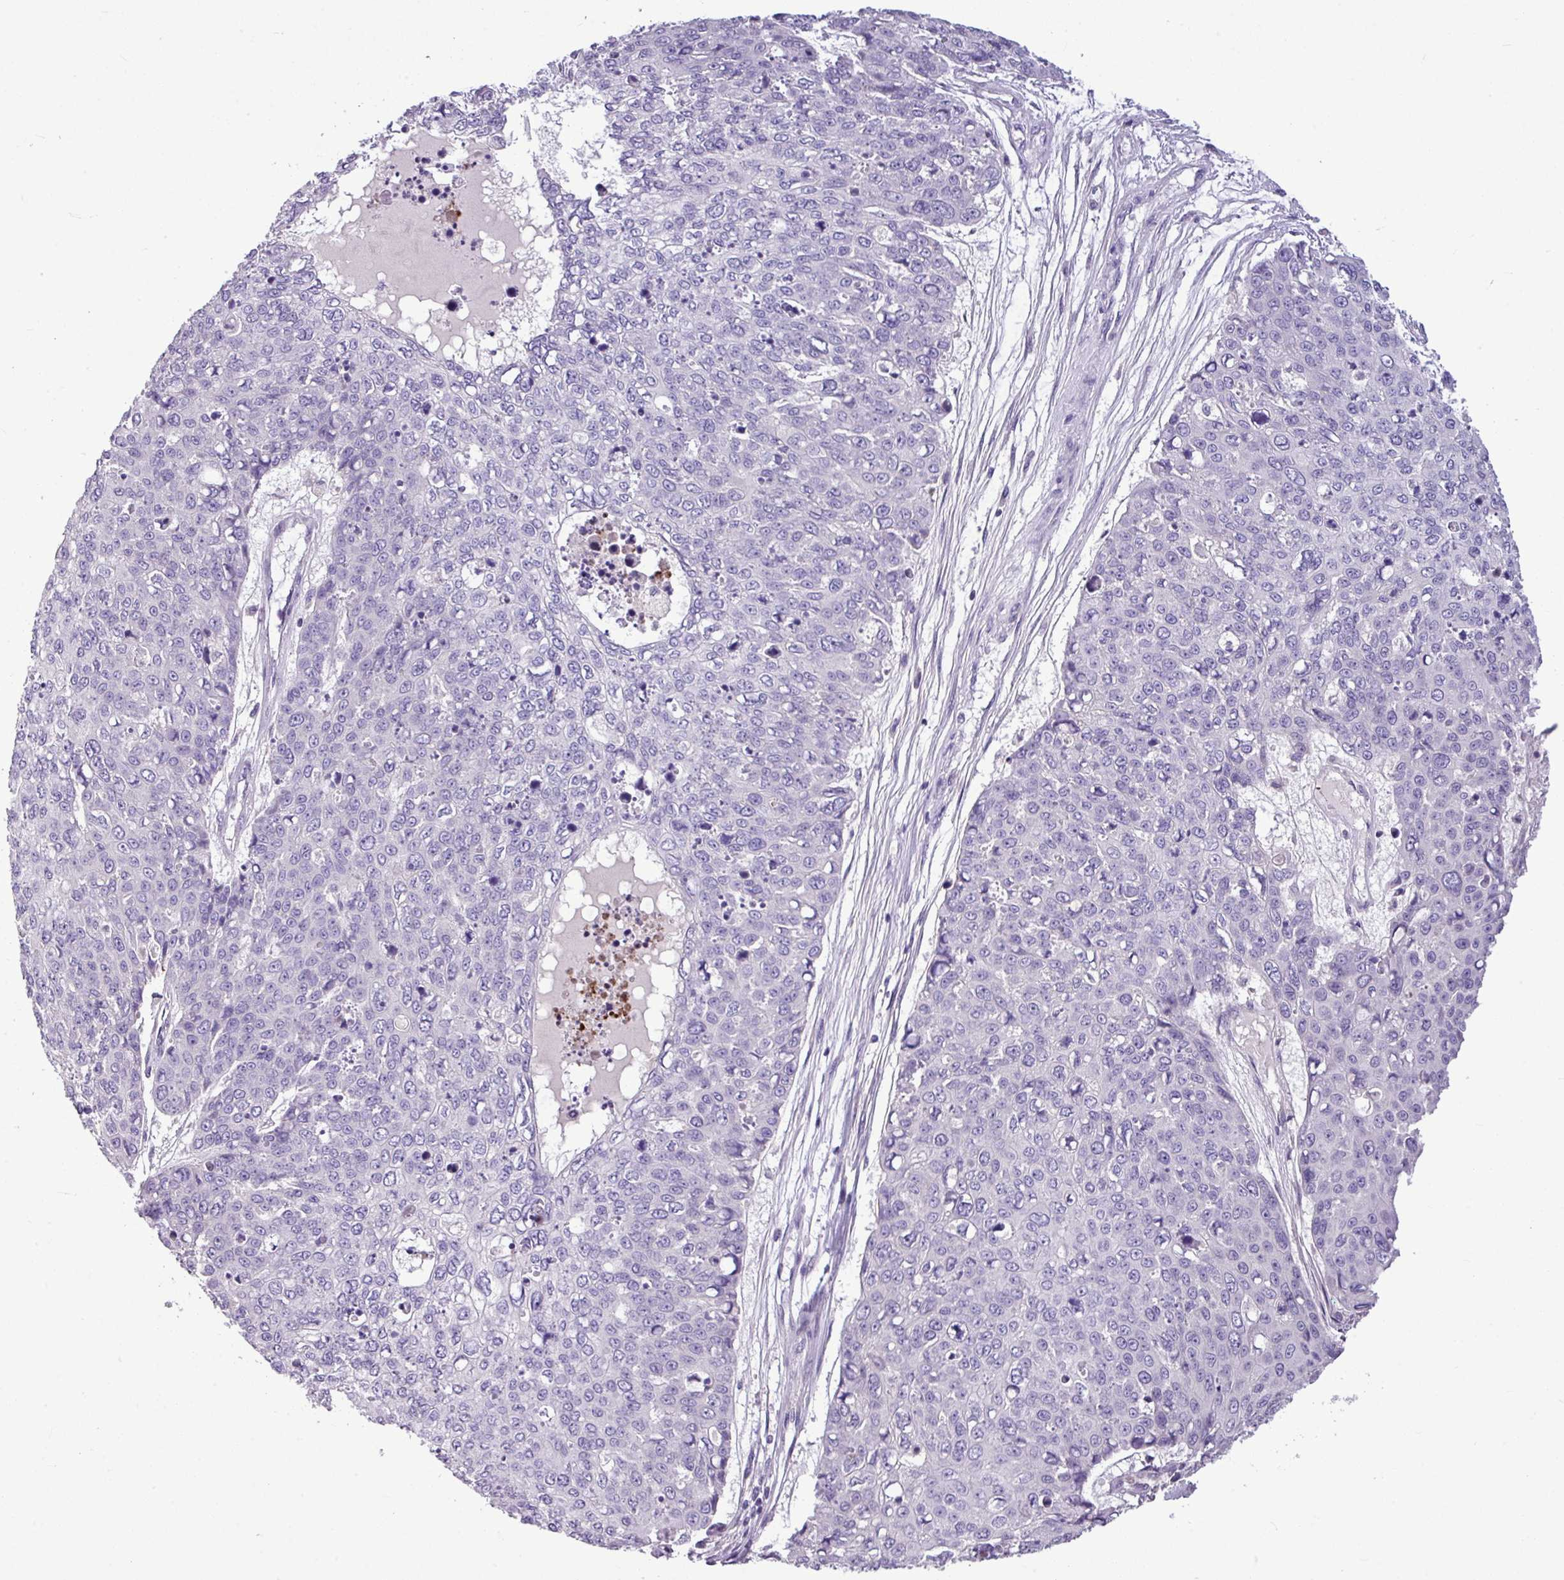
{"staining": {"intensity": "negative", "quantity": "none", "location": "none"}, "tissue": "skin cancer", "cell_type": "Tumor cells", "image_type": "cancer", "snomed": [{"axis": "morphology", "description": "Squamous cell carcinoma, NOS"}, {"axis": "topography", "description": "Skin"}], "caption": "A photomicrograph of human skin cancer (squamous cell carcinoma) is negative for staining in tumor cells.", "gene": "IL17A", "patient": {"sex": "male", "age": 71}}